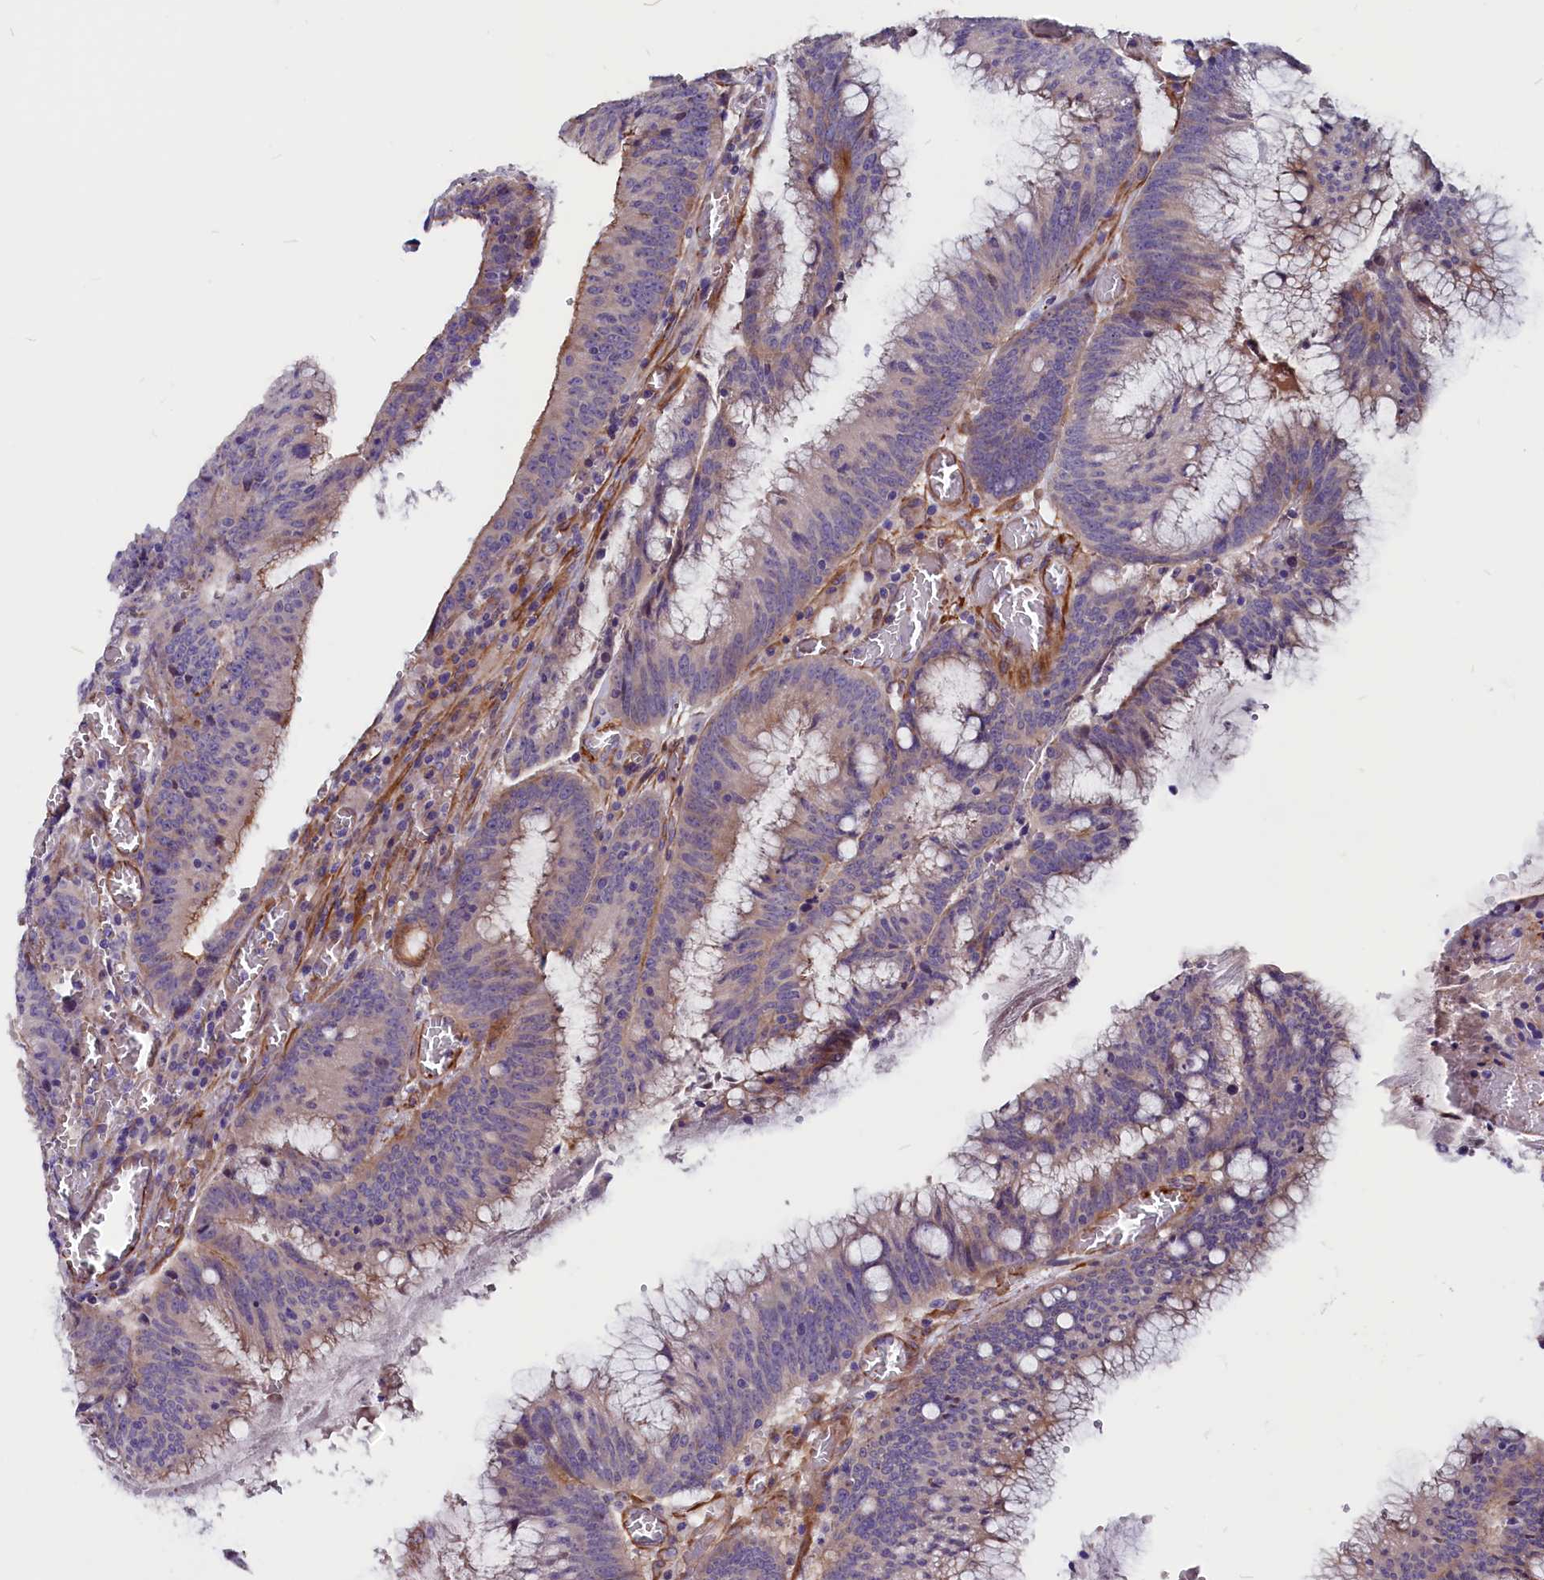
{"staining": {"intensity": "weak", "quantity": "<25%", "location": "cytoplasmic/membranous"}, "tissue": "colorectal cancer", "cell_type": "Tumor cells", "image_type": "cancer", "snomed": [{"axis": "morphology", "description": "Adenocarcinoma, NOS"}, {"axis": "topography", "description": "Rectum"}], "caption": "Protein analysis of adenocarcinoma (colorectal) exhibits no significant expression in tumor cells. The staining is performed using DAB brown chromogen with nuclei counter-stained in using hematoxylin.", "gene": "ZNF749", "patient": {"sex": "female", "age": 77}}